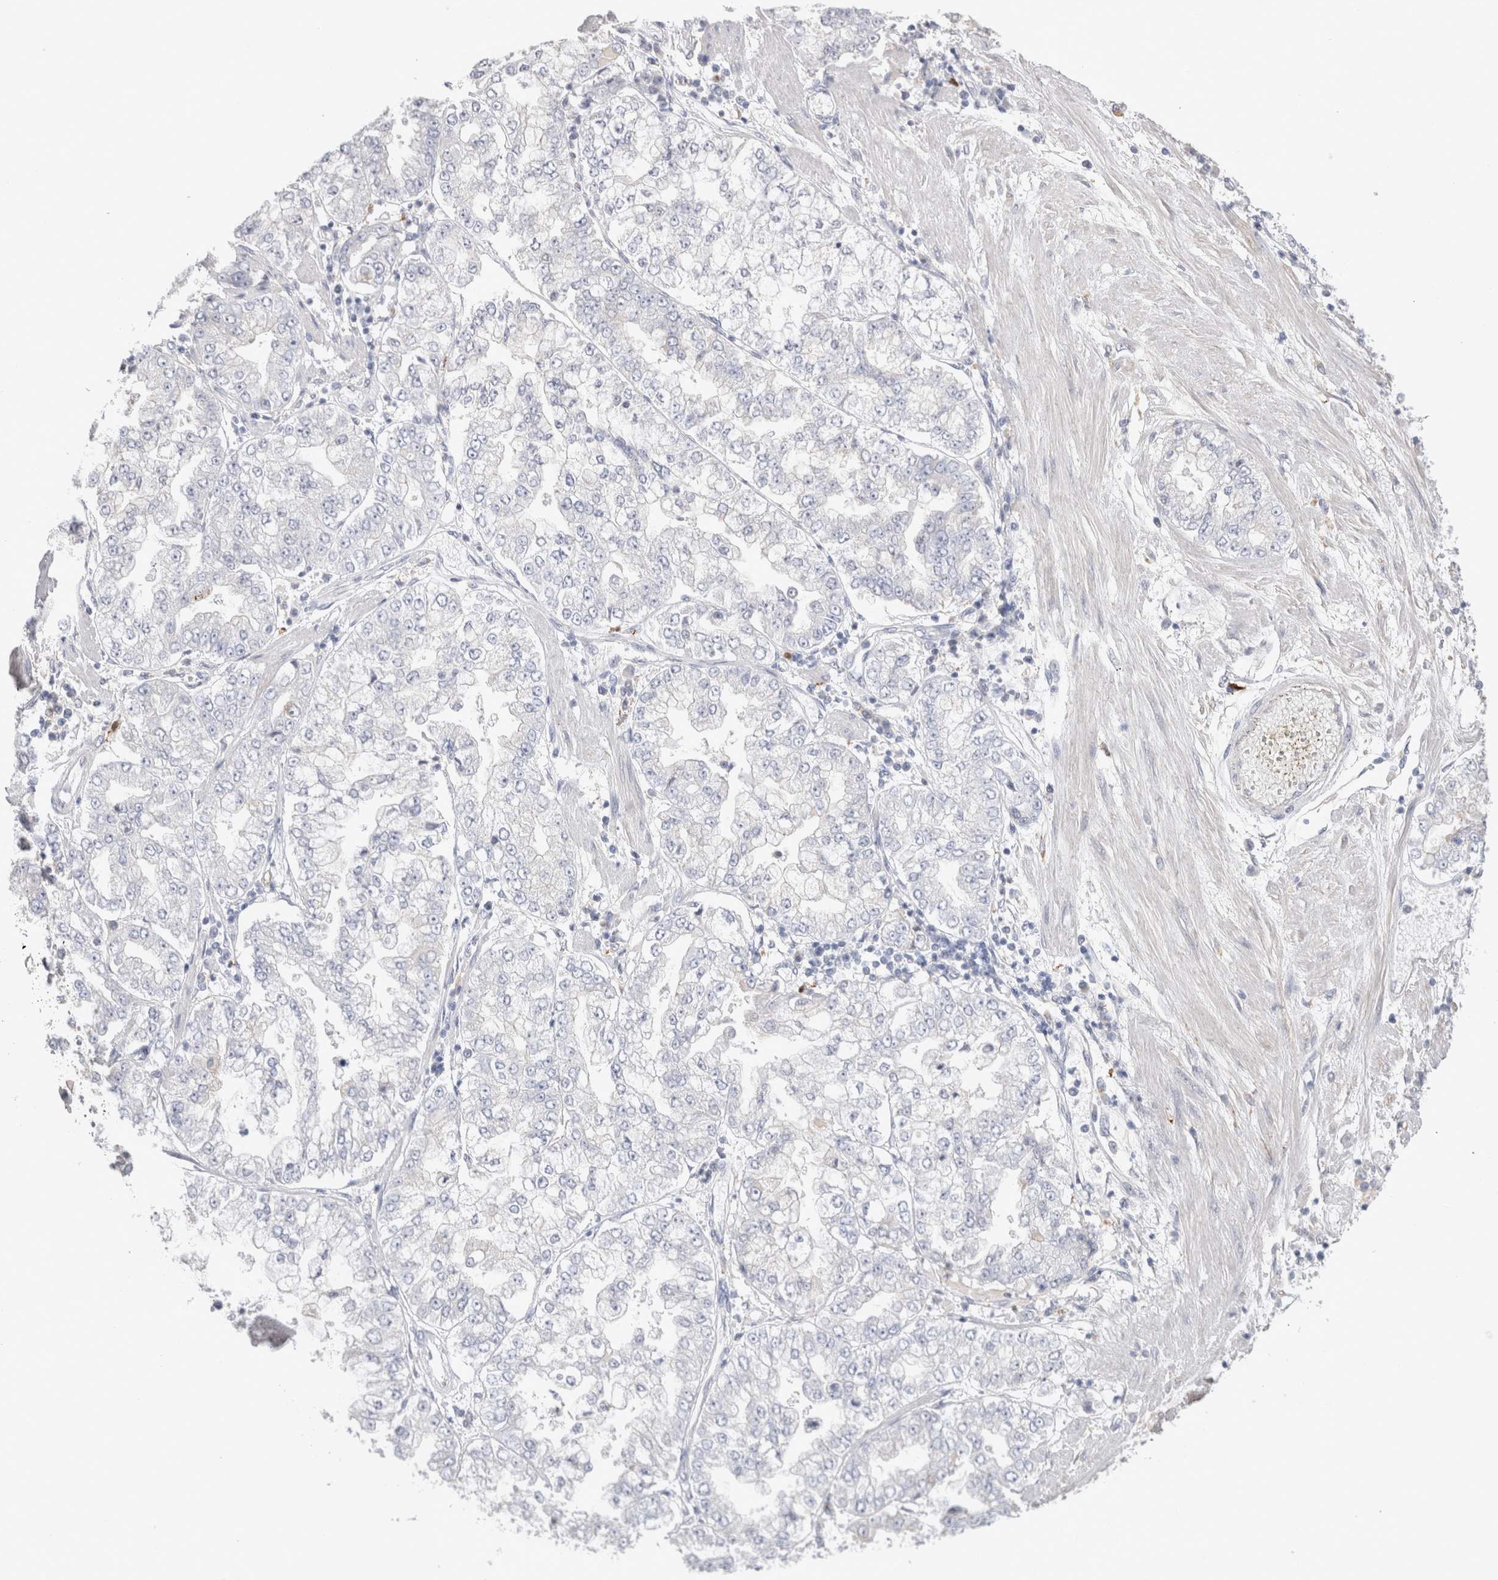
{"staining": {"intensity": "negative", "quantity": "none", "location": "none"}, "tissue": "stomach cancer", "cell_type": "Tumor cells", "image_type": "cancer", "snomed": [{"axis": "morphology", "description": "Adenocarcinoma, NOS"}, {"axis": "topography", "description": "Stomach"}], "caption": "IHC of stomach cancer (adenocarcinoma) shows no staining in tumor cells. The staining is performed using DAB (3,3'-diaminobenzidine) brown chromogen with nuclei counter-stained in using hematoxylin.", "gene": "HPGDS", "patient": {"sex": "male", "age": 76}}